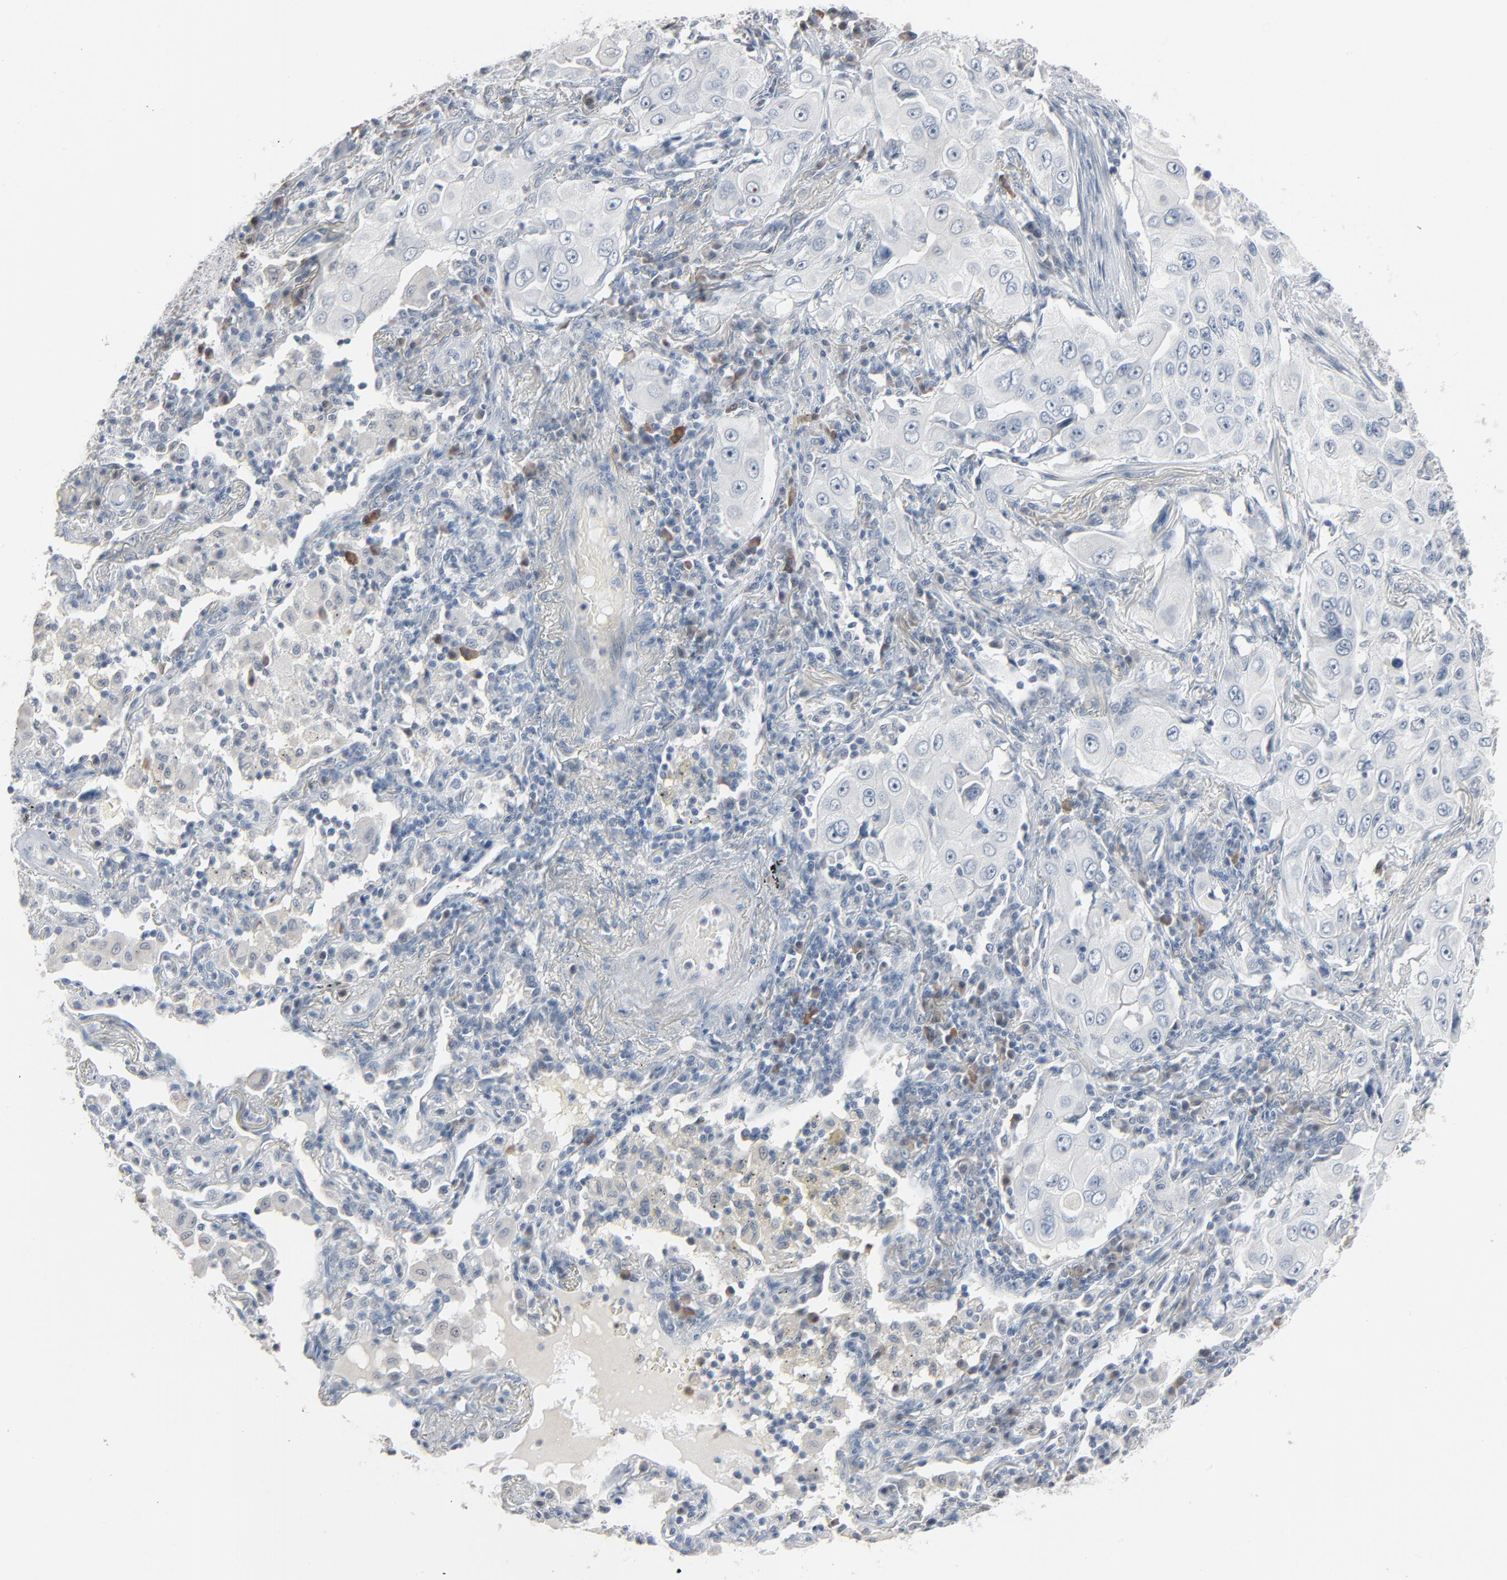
{"staining": {"intensity": "negative", "quantity": "none", "location": "none"}, "tissue": "lung cancer", "cell_type": "Tumor cells", "image_type": "cancer", "snomed": [{"axis": "morphology", "description": "Adenocarcinoma, NOS"}, {"axis": "topography", "description": "Lung"}], "caption": "Lung cancer was stained to show a protein in brown. There is no significant staining in tumor cells. (DAB IHC with hematoxylin counter stain).", "gene": "SAGE1", "patient": {"sex": "male", "age": 84}}